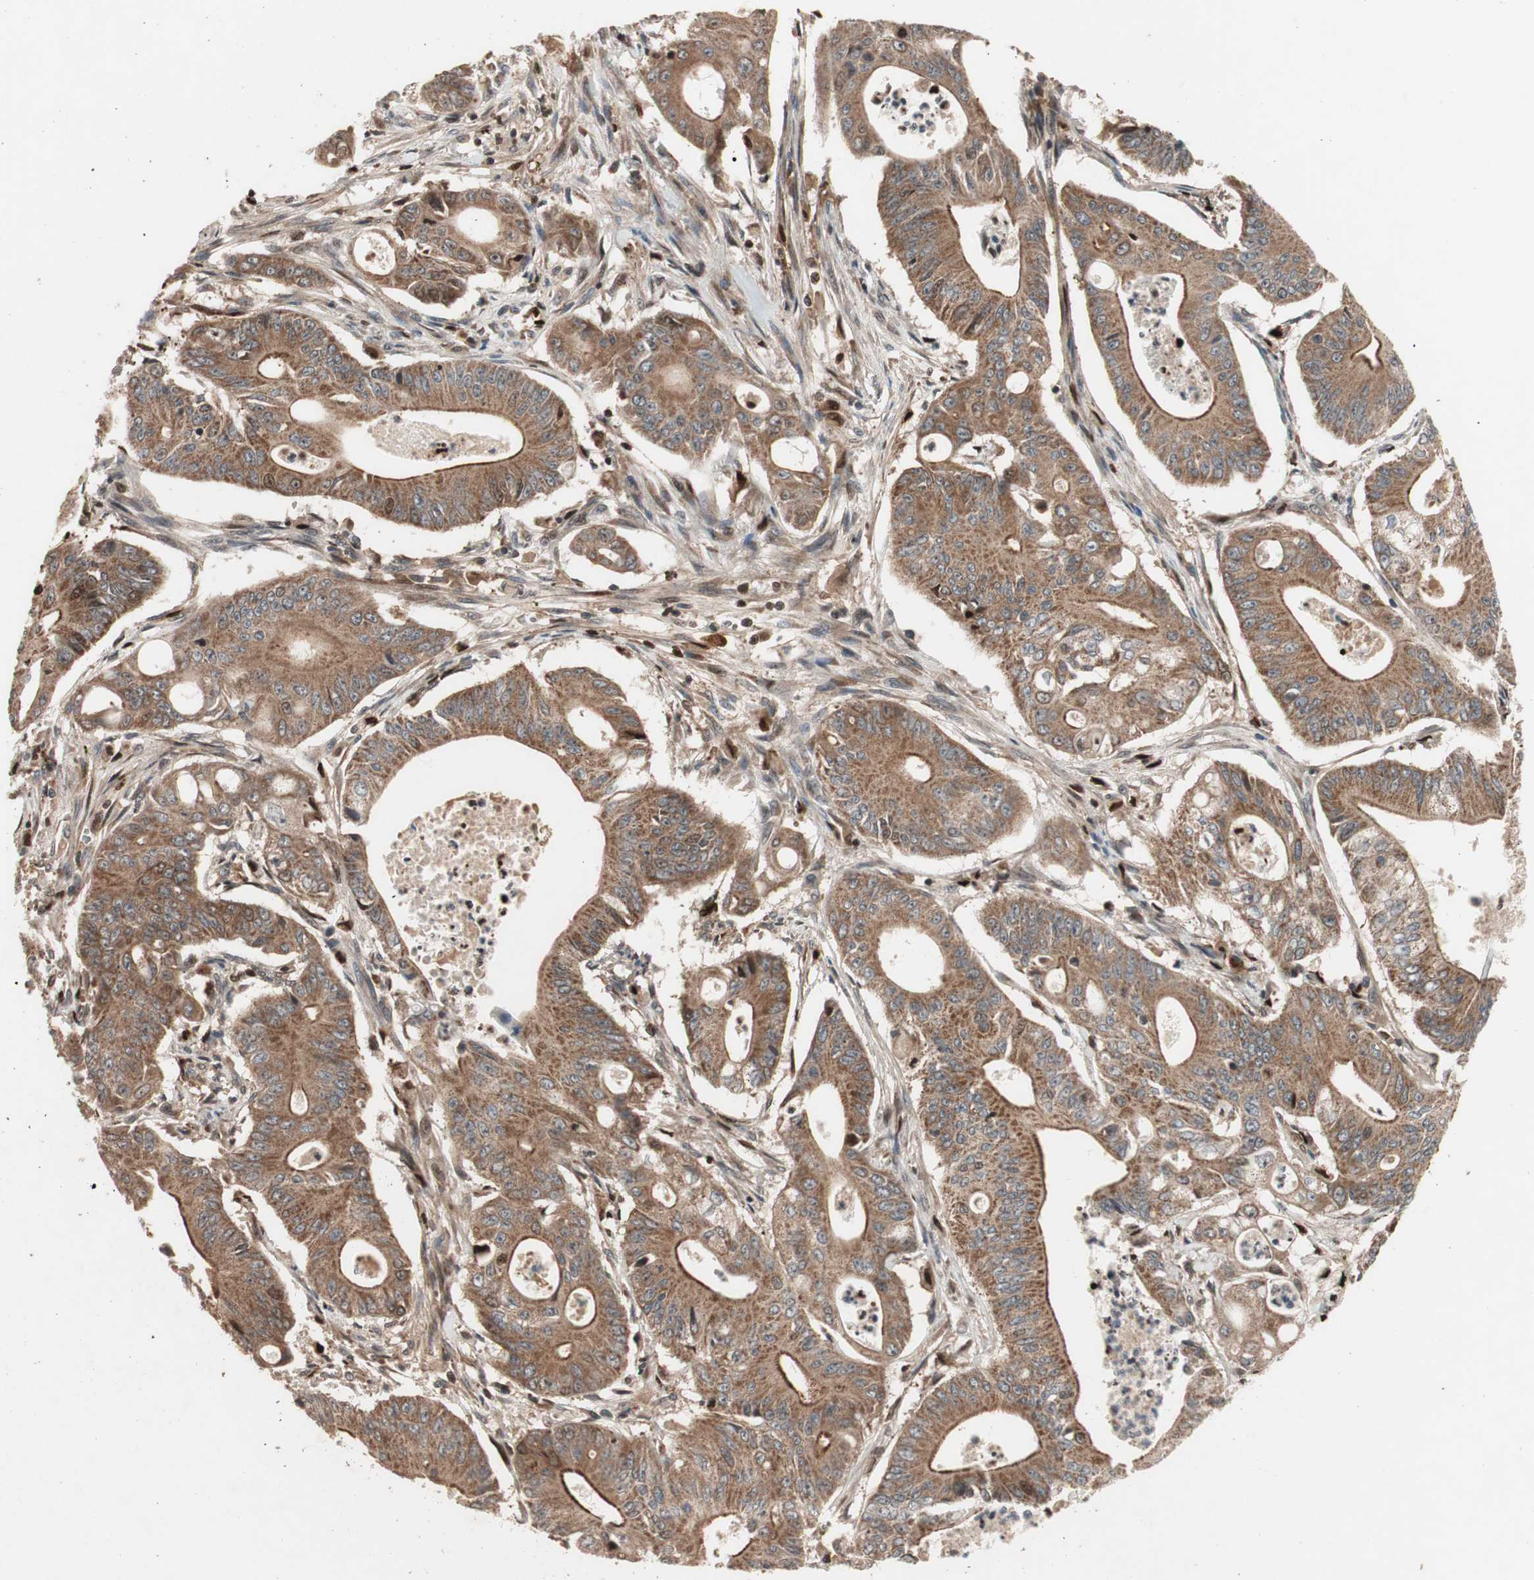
{"staining": {"intensity": "moderate", "quantity": ">75%", "location": "cytoplasmic/membranous"}, "tissue": "pancreatic cancer", "cell_type": "Tumor cells", "image_type": "cancer", "snomed": [{"axis": "morphology", "description": "Normal tissue, NOS"}, {"axis": "topography", "description": "Lymph node"}], "caption": "Immunohistochemistry micrograph of neoplastic tissue: pancreatic cancer stained using immunohistochemistry displays medium levels of moderate protein expression localized specifically in the cytoplasmic/membranous of tumor cells, appearing as a cytoplasmic/membranous brown color.", "gene": "NF2", "patient": {"sex": "male", "age": 62}}